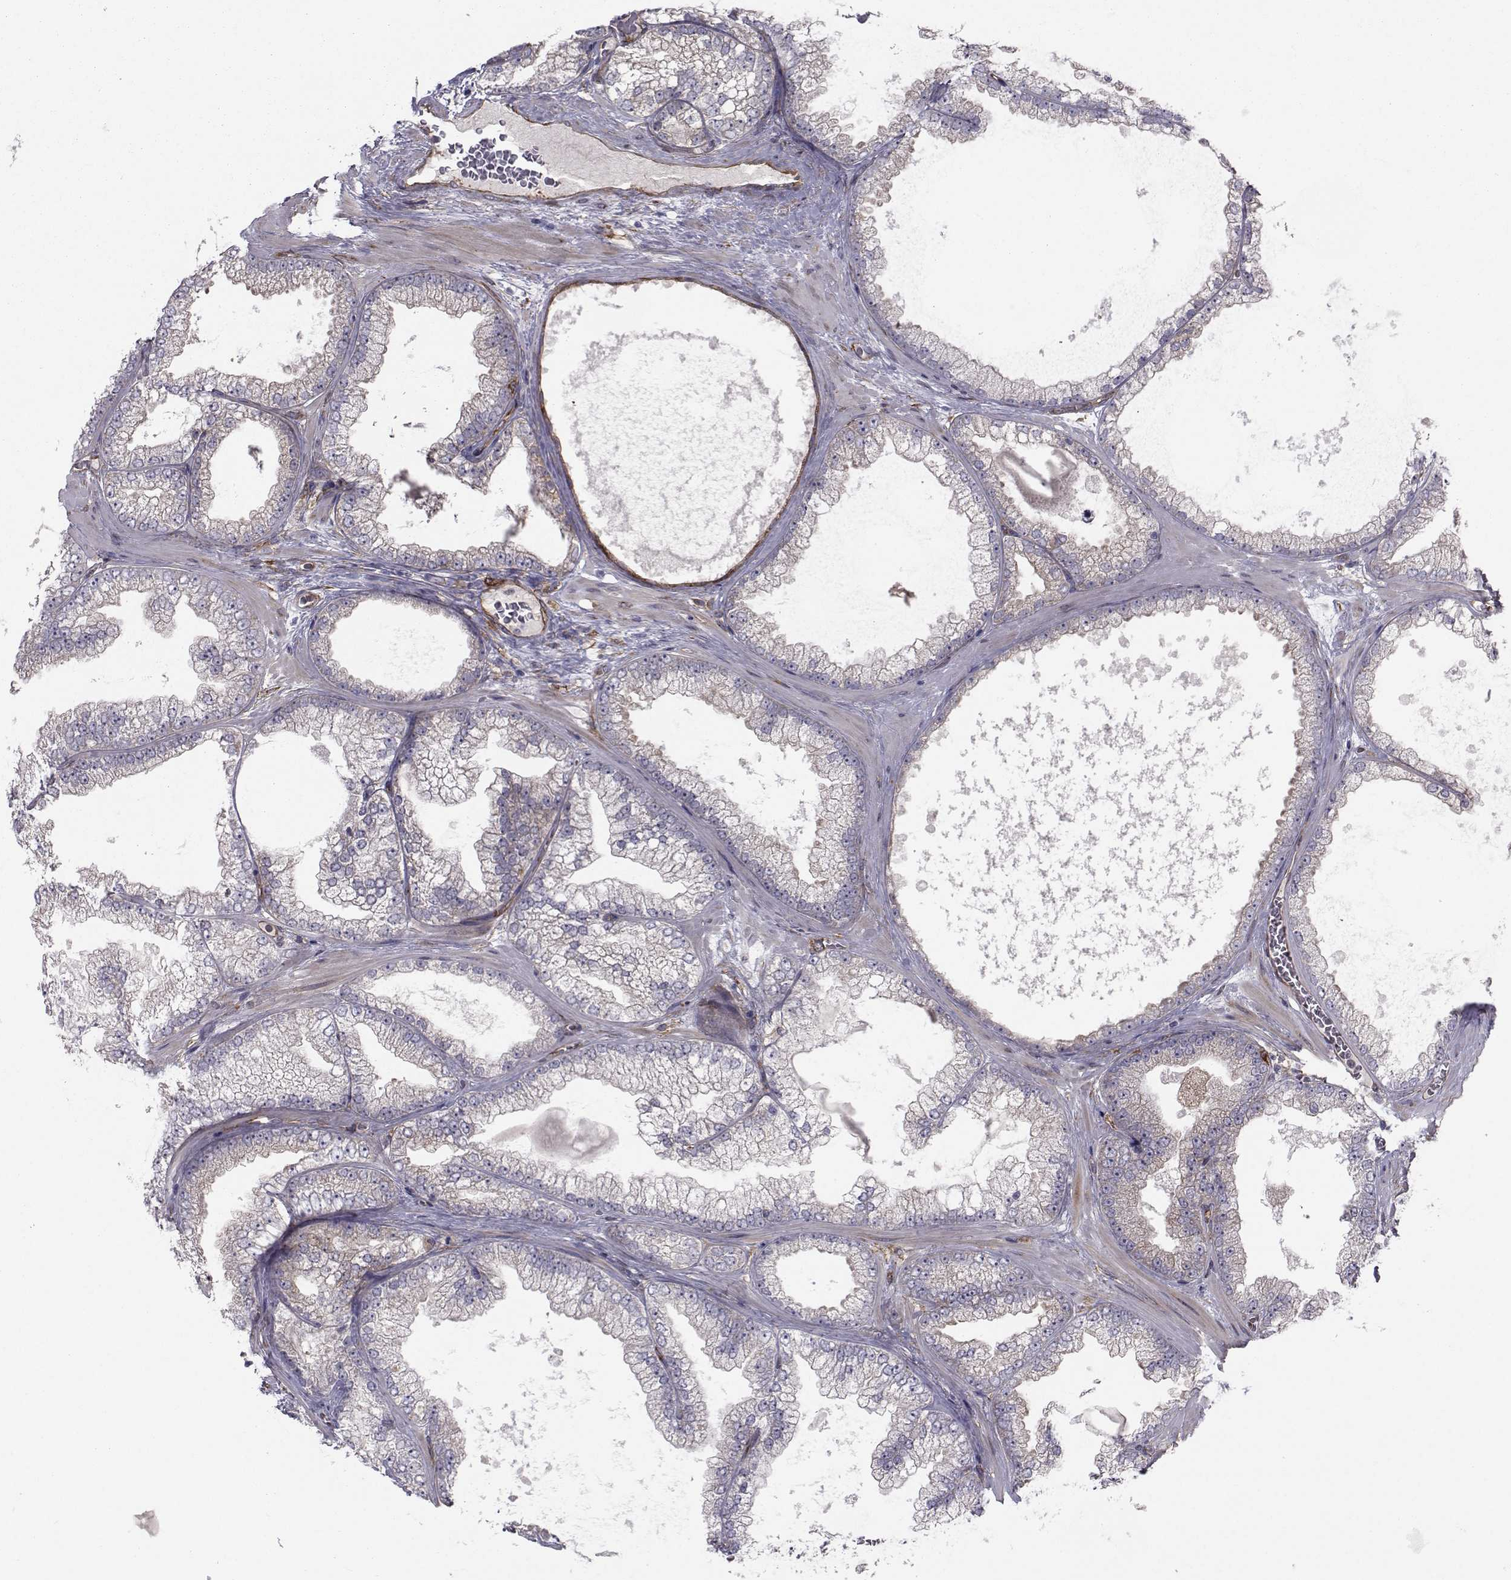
{"staining": {"intensity": "negative", "quantity": "none", "location": "none"}, "tissue": "prostate cancer", "cell_type": "Tumor cells", "image_type": "cancer", "snomed": [{"axis": "morphology", "description": "Adenocarcinoma, Low grade"}, {"axis": "topography", "description": "Prostate"}], "caption": "A photomicrograph of prostate adenocarcinoma (low-grade) stained for a protein shows no brown staining in tumor cells.", "gene": "TRIP10", "patient": {"sex": "male", "age": 57}}